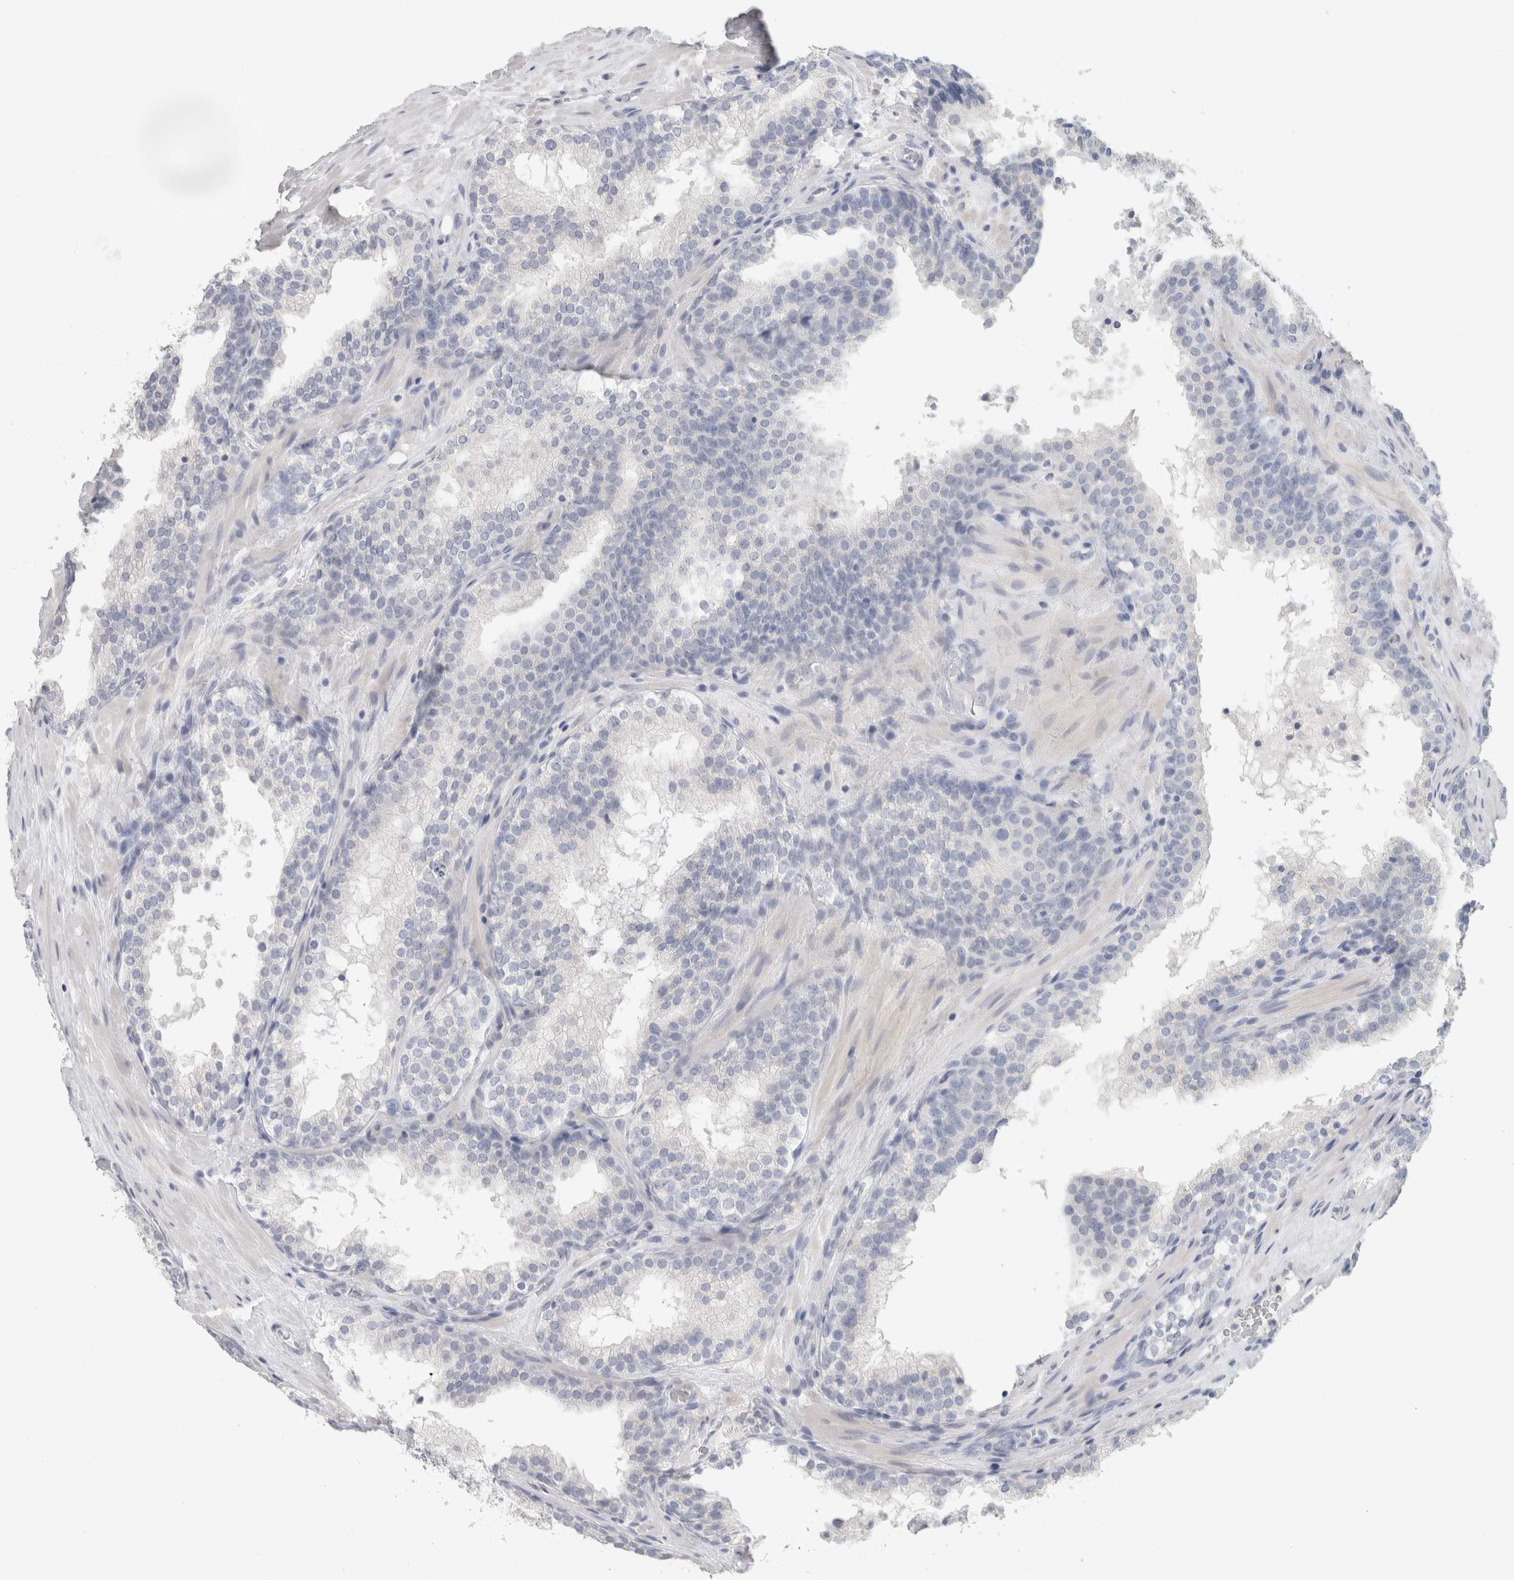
{"staining": {"intensity": "negative", "quantity": "none", "location": "none"}, "tissue": "prostate cancer", "cell_type": "Tumor cells", "image_type": "cancer", "snomed": [{"axis": "morphology", "description": "Adenocarcinoma, High grade"}, {"axis": "topography", "description": "Prostate"}], "caption": "Tumor cells are negative for brown protein staining in prostate cancer (high-grade adenocarcinoma).", "gene": "SLC6A1", "patient": {"sex": "male", "age": 56}}